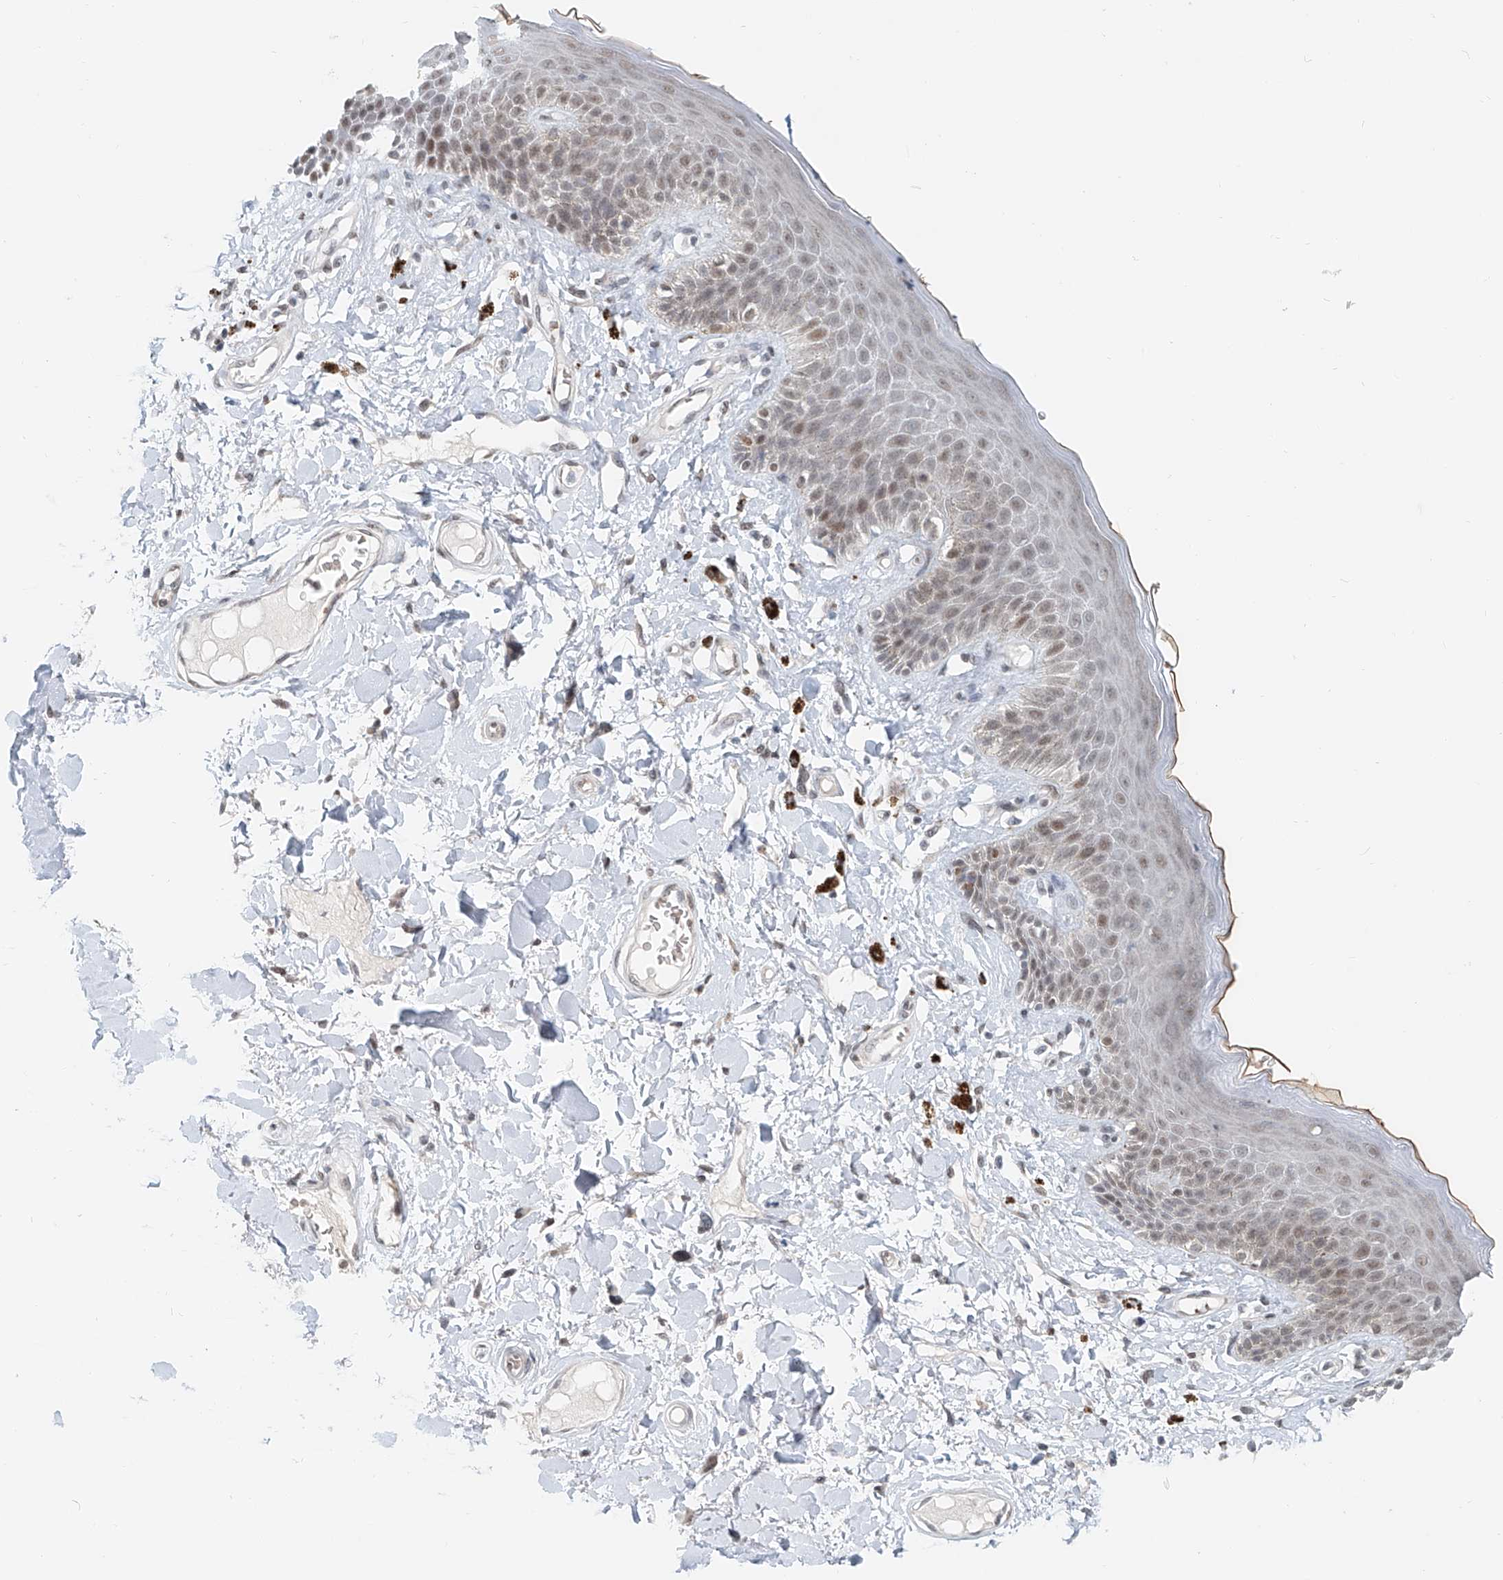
{"staining": {"intensity": "moderate", "quantity": ">75%", "location": "nuclear"}, "tissue": "skin", "cell_type": "Epidermal cells", "image_type": "normal", "snomed": [{"axis": "morphology", "description": "Normal tissue, NOS"}, {"axis": "topography", "description": "Anal"}], "caption": "Skin stained with DAB IHC shows medium levels of moderate nuclear staining in about >75% of epidermal cells.", "gene": "SASH1", "patient": {"sex": "female", "age": 78}}